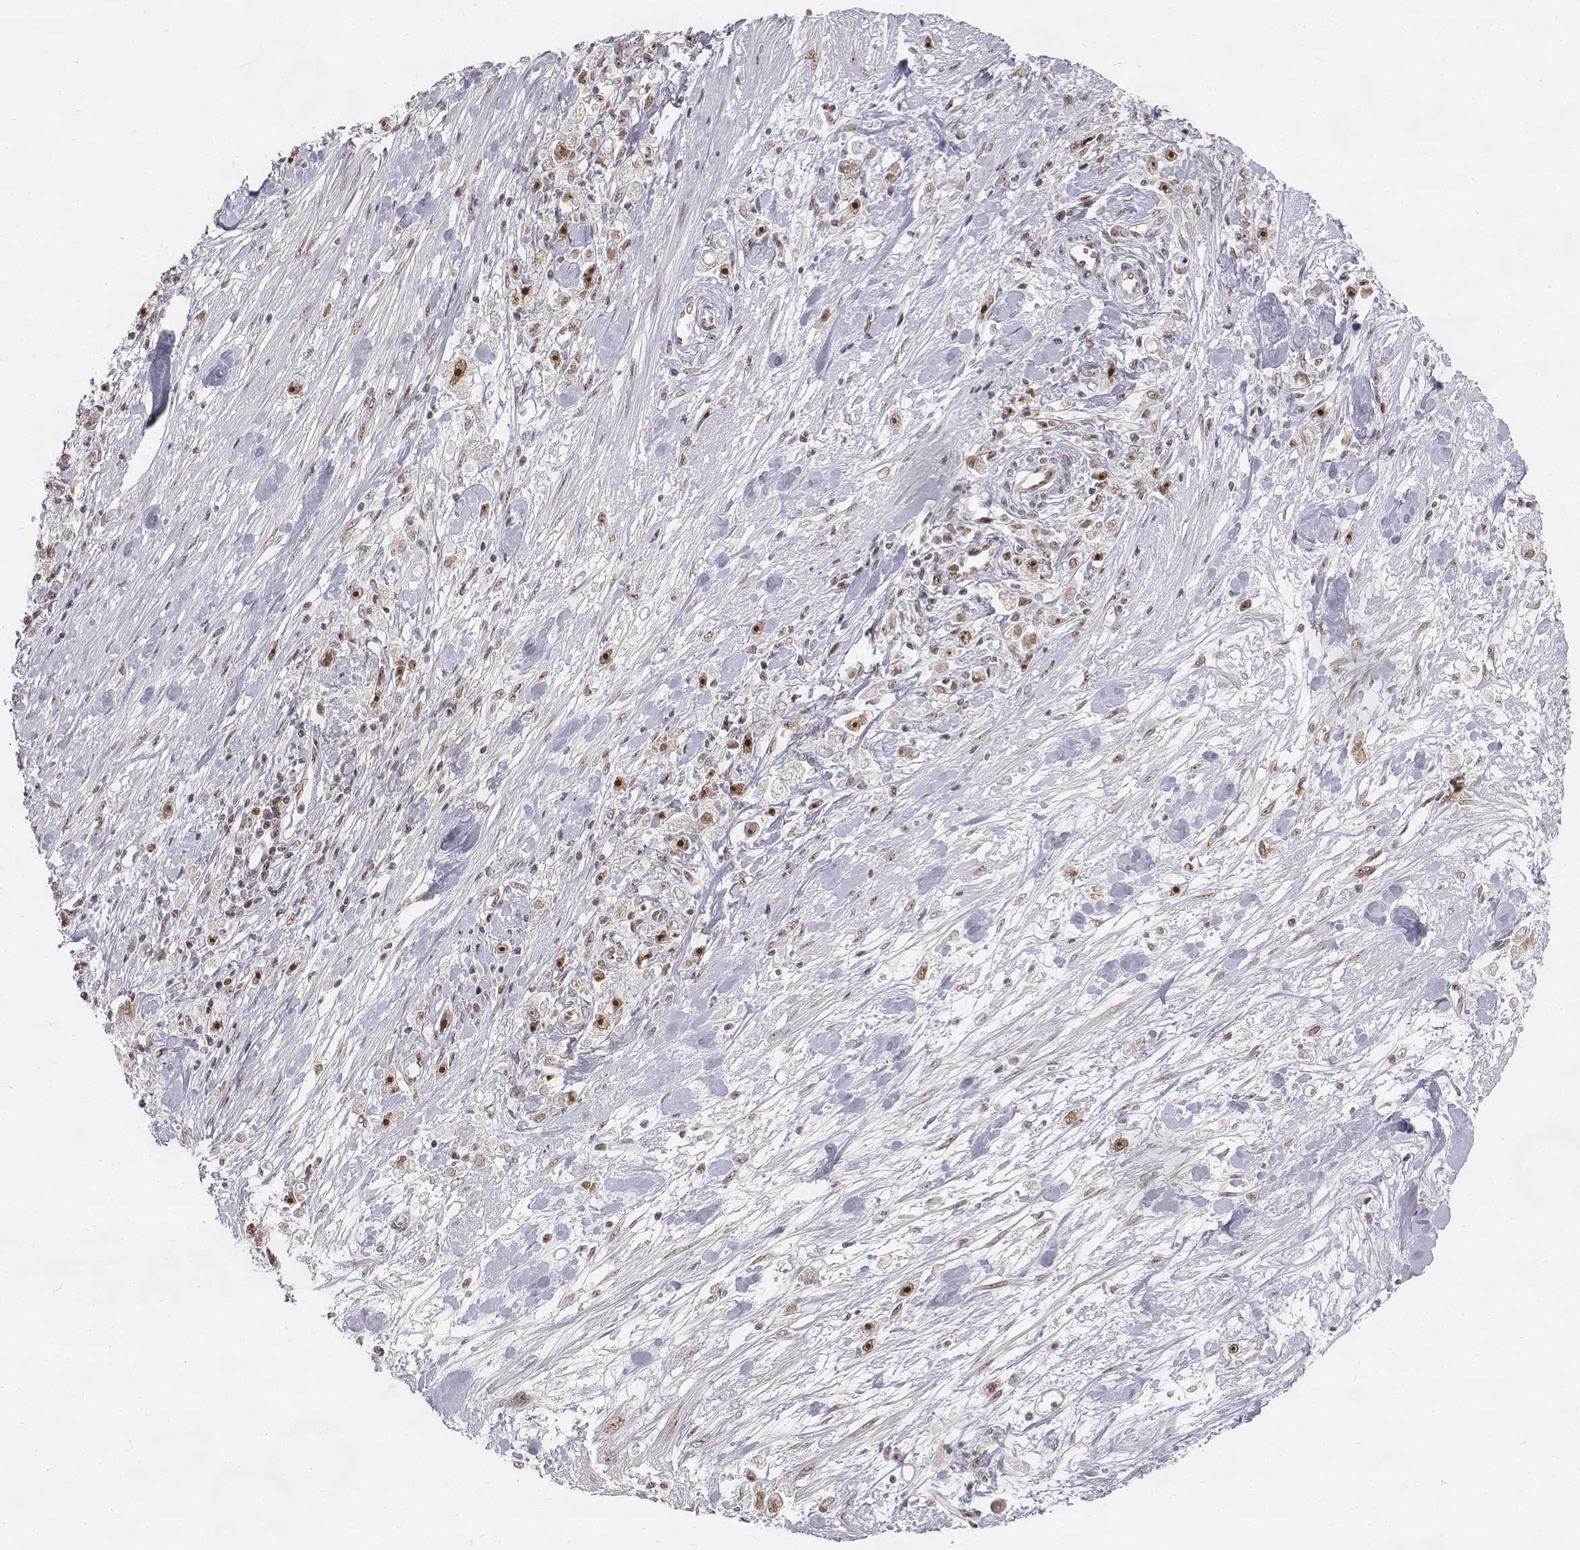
{"staining": {"intensity": "moderate", "quantity": ">75%", "location": "nuclear"}, "tissue": "stomach cancer", "cell_type": "Tumor cells", "image_type": "cancer", "snomed": [{"axis": "morphology", "description": "Adenocarcinoma, NOS"}, {"axis": "topography", "description": "Stomach"}], "caption": "Protein staining of stomach adenocarcinoma tissue shows moderate nuclear positivity in approximately >75% of tumor cells.", "gene": "PHF6", "patient": {"sex": "female", "age": 59}}